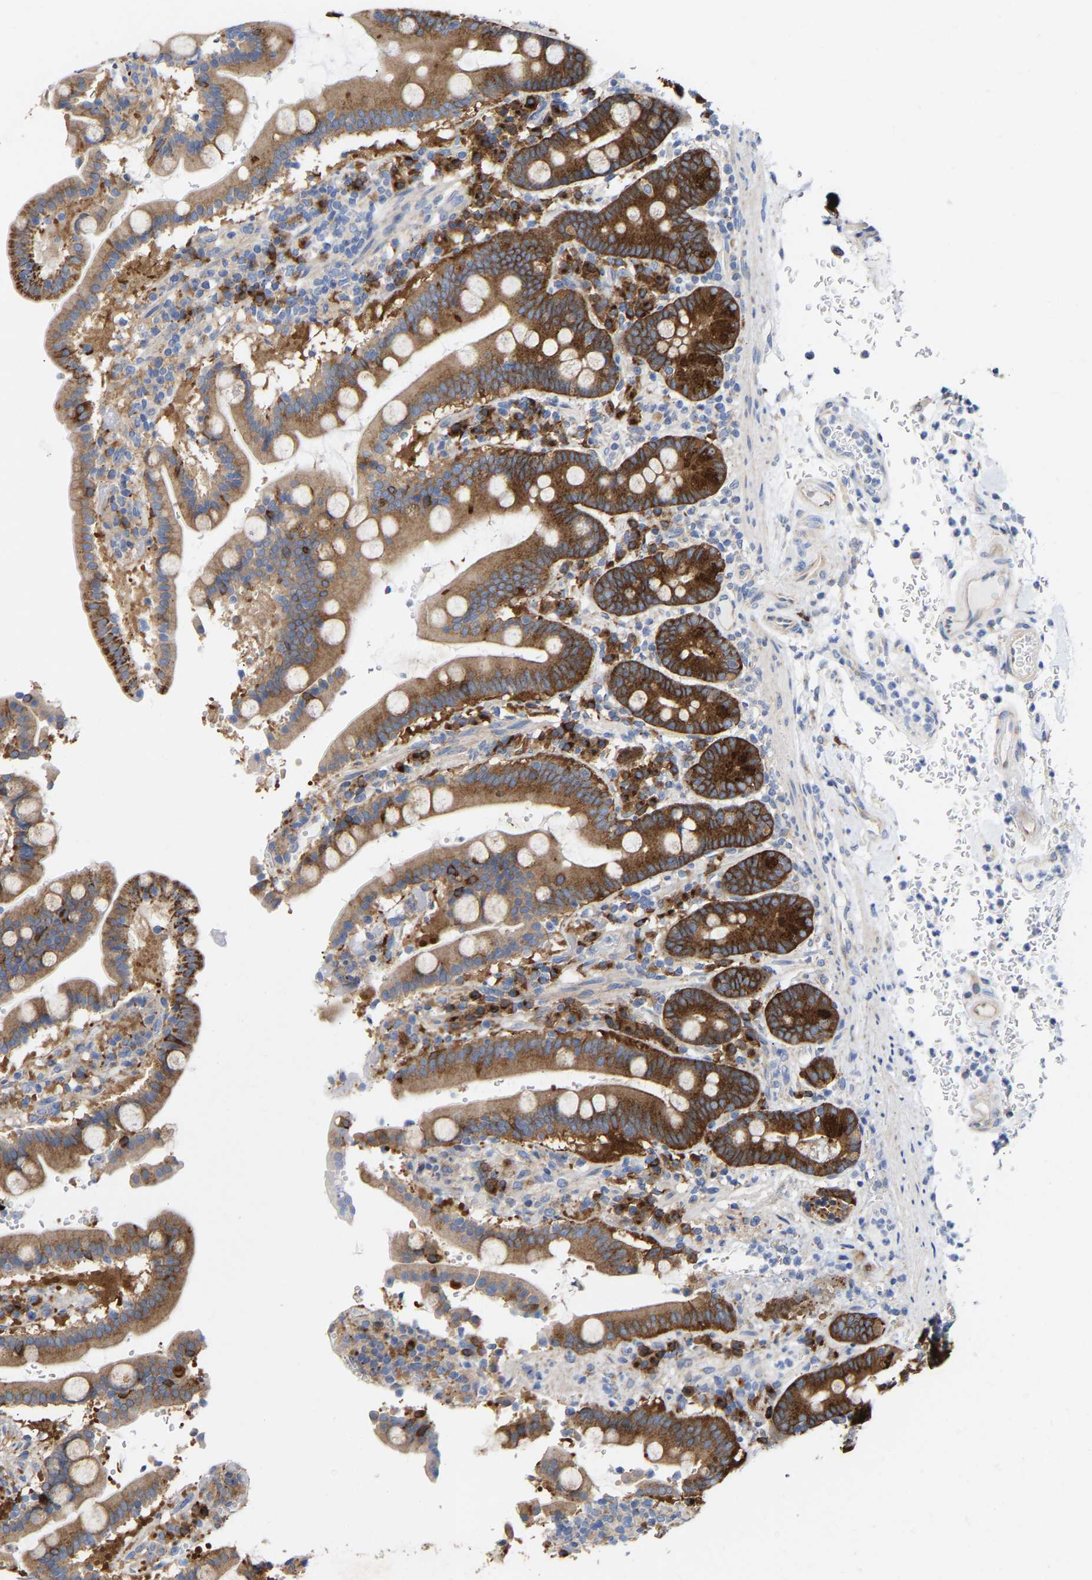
{"staining": {"intensity": "strong", "quantity": "25%-75%", "location": "cytoplasmic/membranous"}, "tissue": "duodenum", "cell_type": "Glandular cells", "image_type": "normal", "snomed": [{"axis": "morphology", "description": "Normal tissue, NOS"}, {"axis": "topography", "description": "Small intestine, NOS"}], "caption": "Protein staining of unremarkable duodenum displays strong cytoplasmic/membranous staining in about 25%-75% of glandular cells.", "gene": "PPP1R15A", "patient": {"sex": "female", "age": 71}}